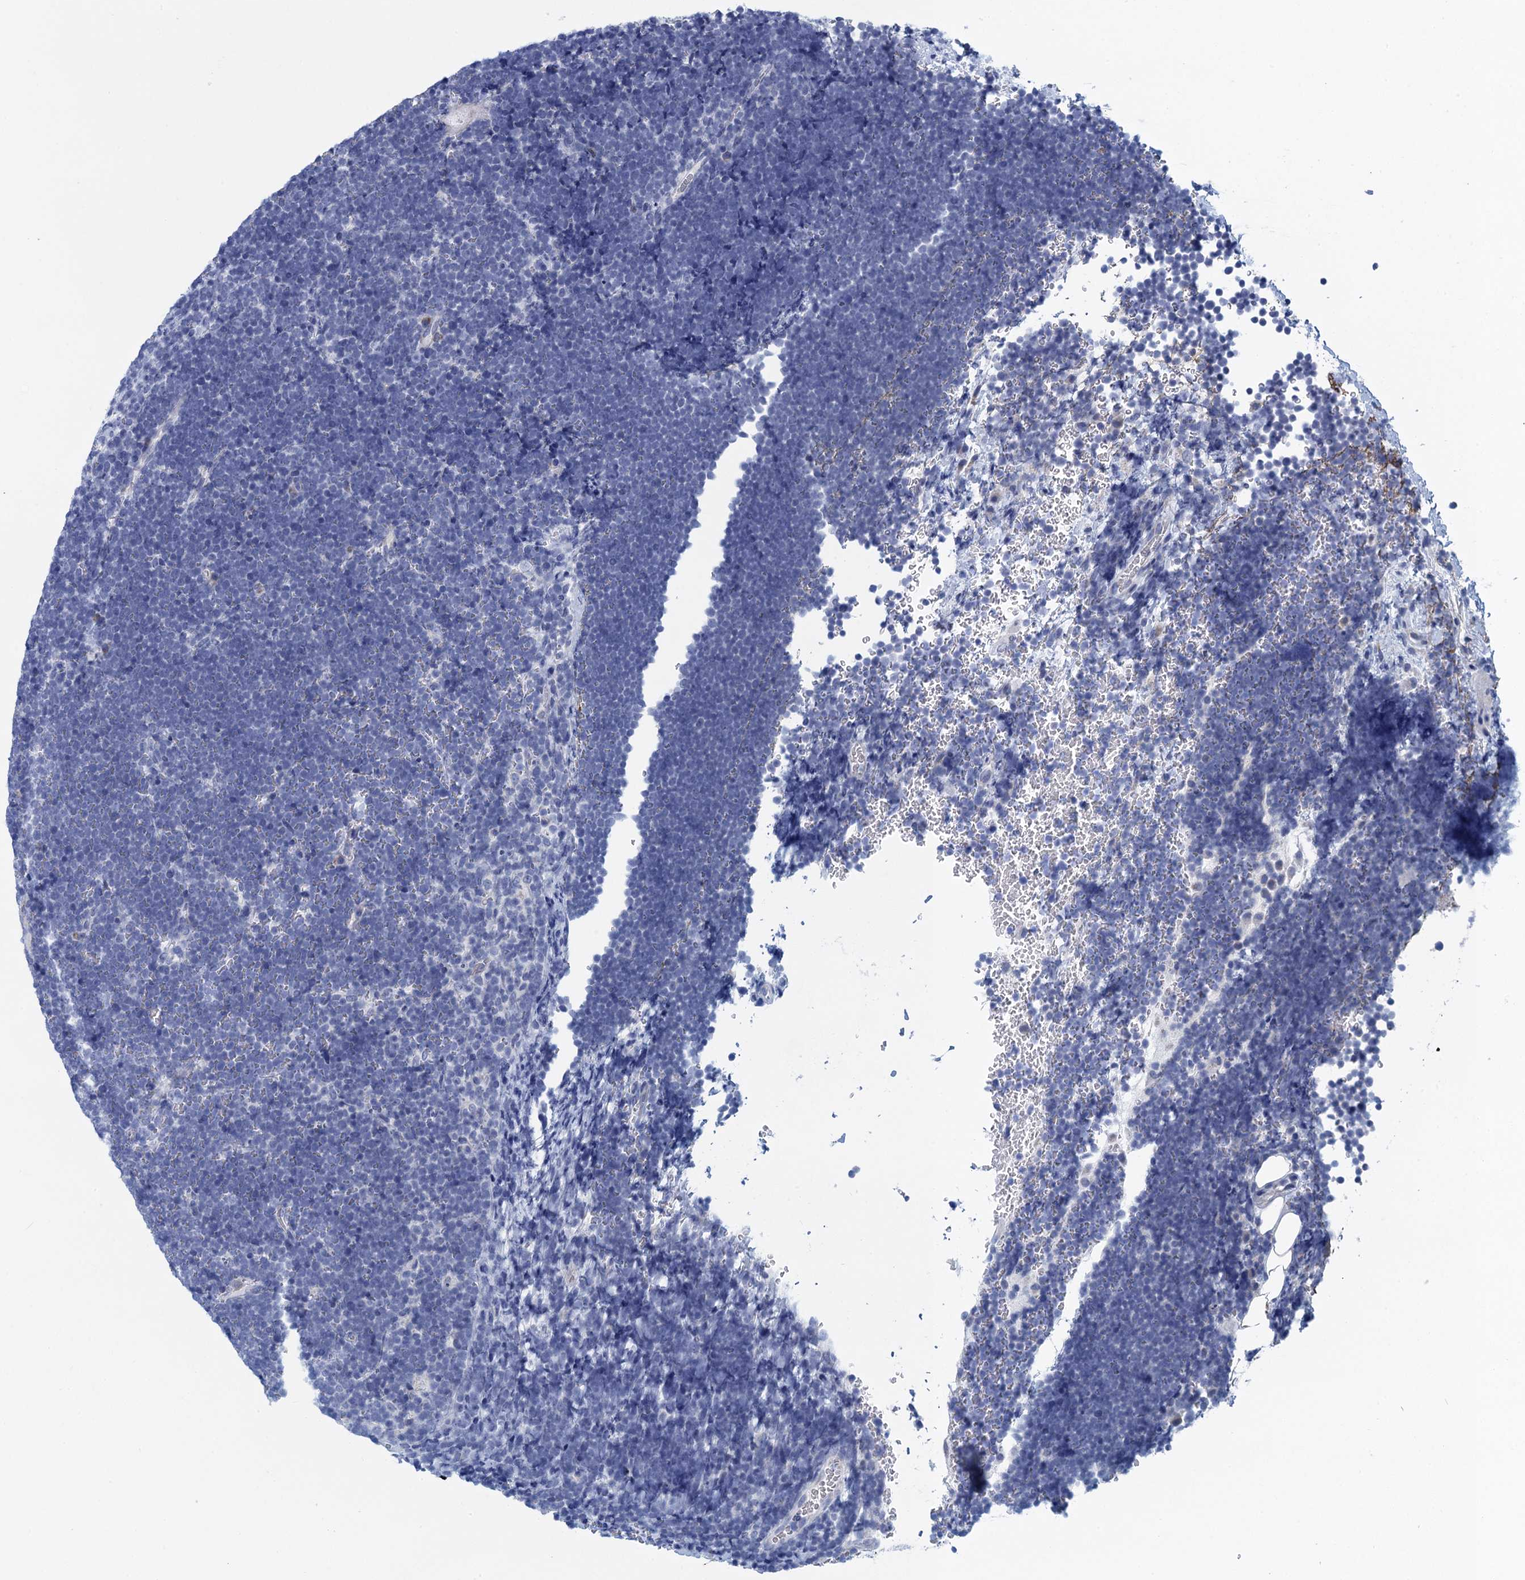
{"staining": {"intensity": "negative", "quantity": "none", "location": "none"}, "tissue": "lymphoma", "cell_type": "Tumor cells", "image_type": "cancer", "snomed": [{"axis": "morphology", "description": "Malignant lymphoma, non-Hodgkin's type, High grade"}, {"axis": "topography", "description": "Lymph node"}], "caption": "DAB immunohistochemical staining of high-grade malignant lymphoma, non-Hodgkin's type exhibits no significant expression in tumor cells.", "gene": "SCEL", "patient": {"sex": "male", "age": 13}}